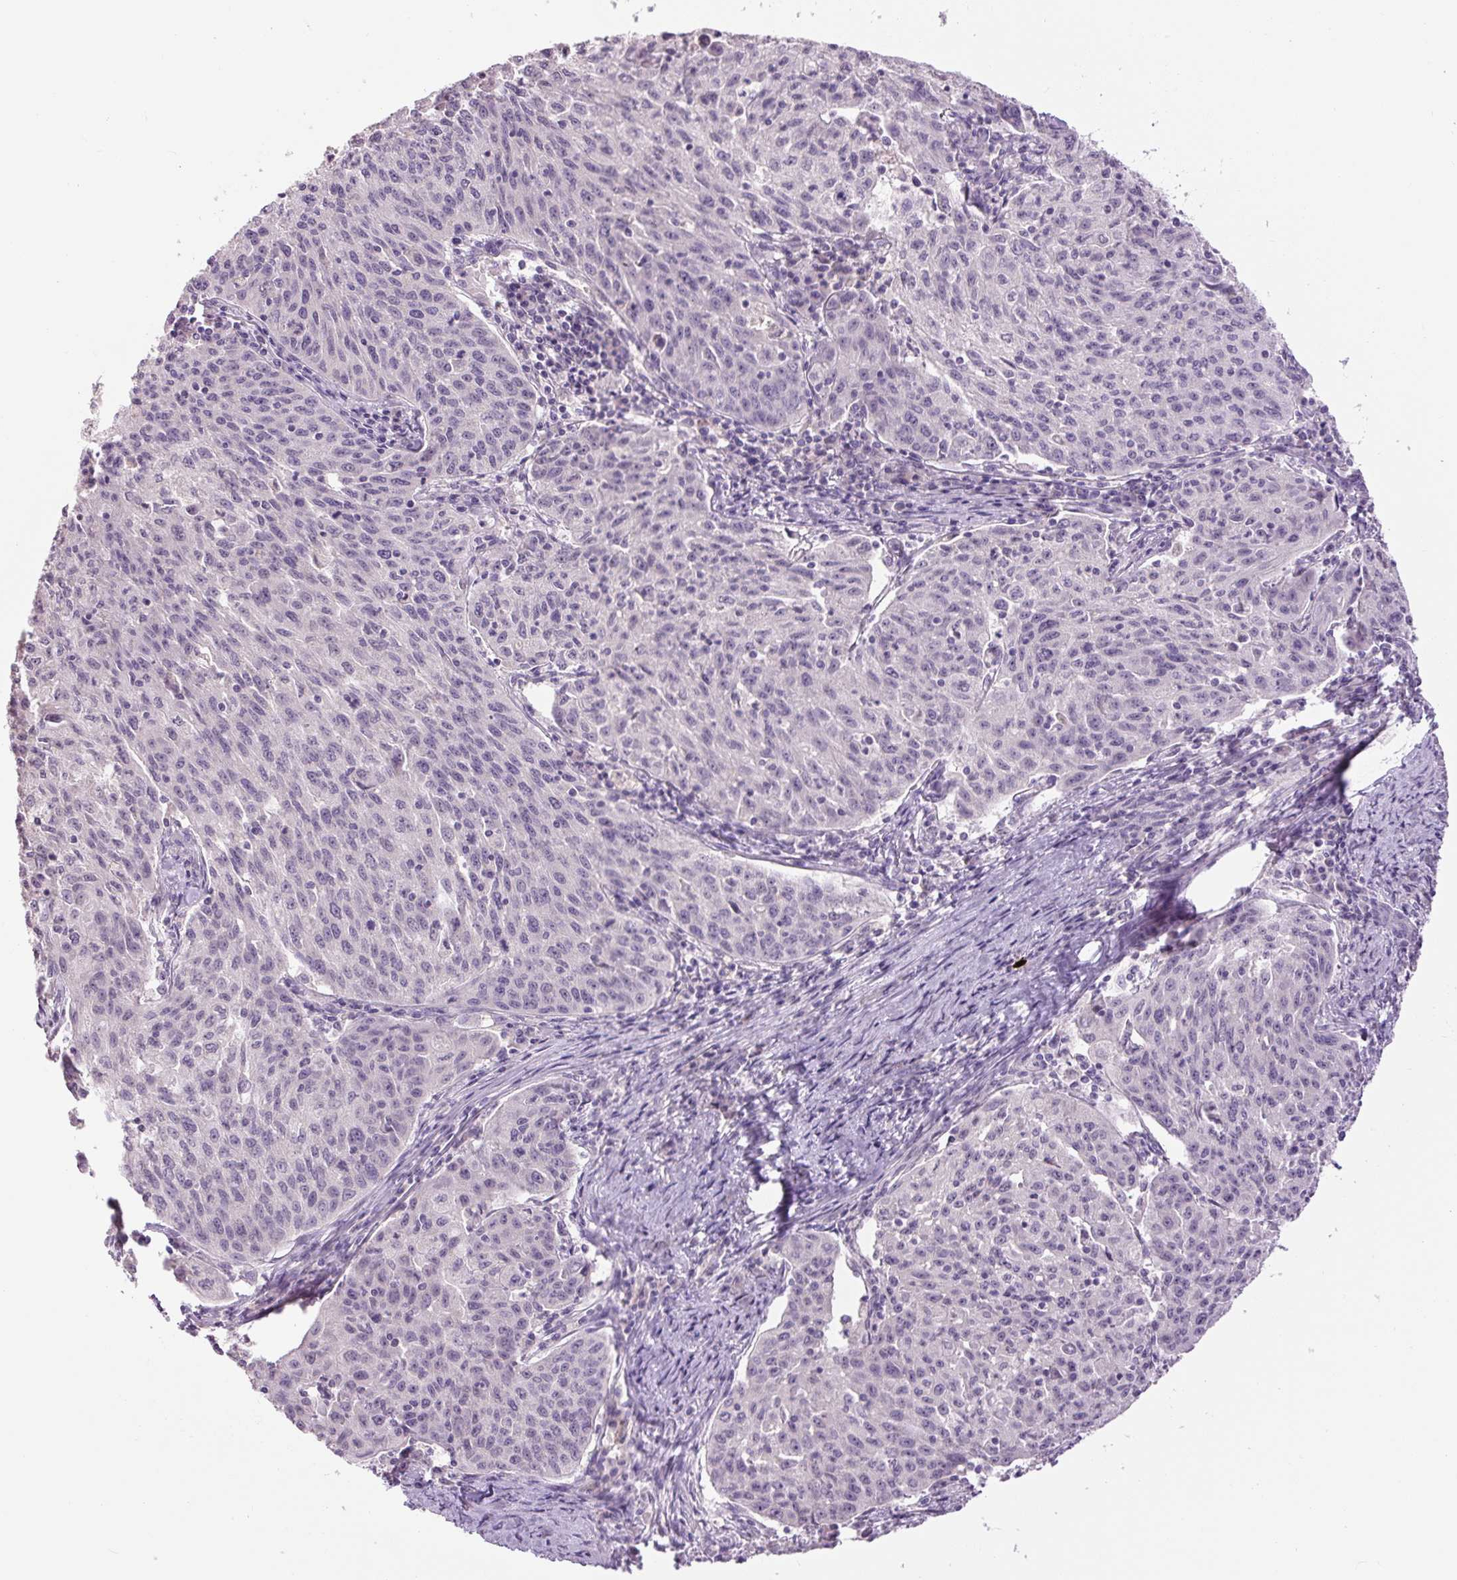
{"staining": {"intensity": "negative", "quantity": "none", "location": "none"}, "tissue": "lung cancer", "cell_type": "Tumor cells", "image_type": "cancer", "snomed": [{"axis": "morphology", "description": "Squamous cell carcinoma, NOS"}, {"axis": "morphology", "description": "Squamous cell carcinoma, metastatic, NOS"}, {"axis": "topography", "description": "Bronchus"}, {"axis": "topography", "description": "Lung"}], "caption": "Lung cancer was stained to show a protein in brown. There is no significant expression in tumor cells.", "gene": "FABP7", "patient": {"sex": "male", "age": 62}}